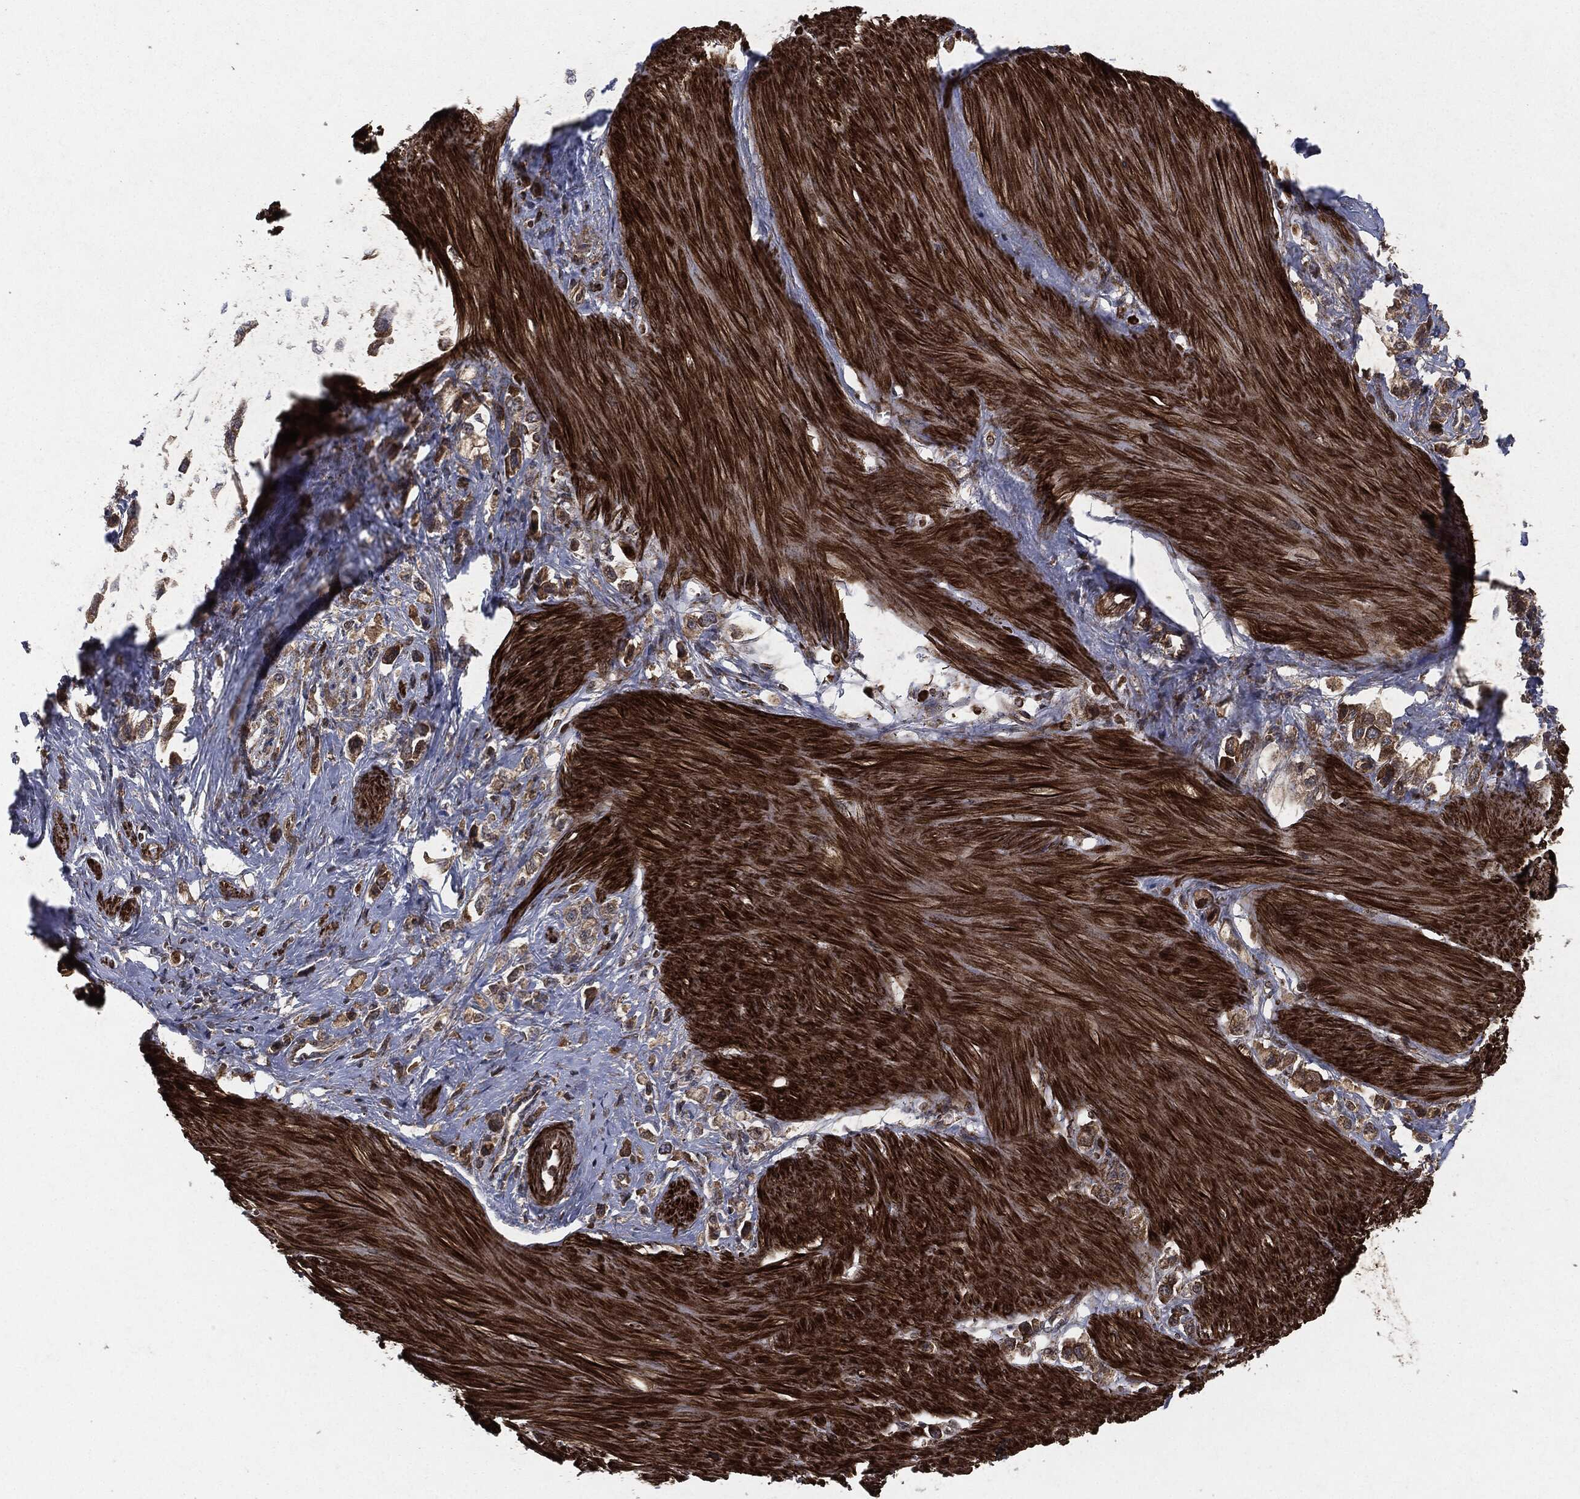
{"staining": {"intensity": "moderate", "quantity": ">75%", "location": "cytoplasmic/membranous"}, "tissue": "stomach cancer", "cell_type": "Tumor cells", "image_type": "cancer", "snomed": [{"axis": "morphology", "description": "Normal tissue, NOS"}, {"axis": "morphology", "description": "Adenocarcinoma, NOS"}, {"axis": "morphology", "description": "Adenocarcinoma, High grade"}, {"axis": "topography", "description": "Stomach, upper"}, {"axis": "topography", "description": "Stomach"}], "caption": "A brown stain highlights moderate cytoplasmic/membranous staining of a protein in stomach cancer tumor cells.", "gene": "RAF1", "patient": {"sex": "female", "age": 65}}